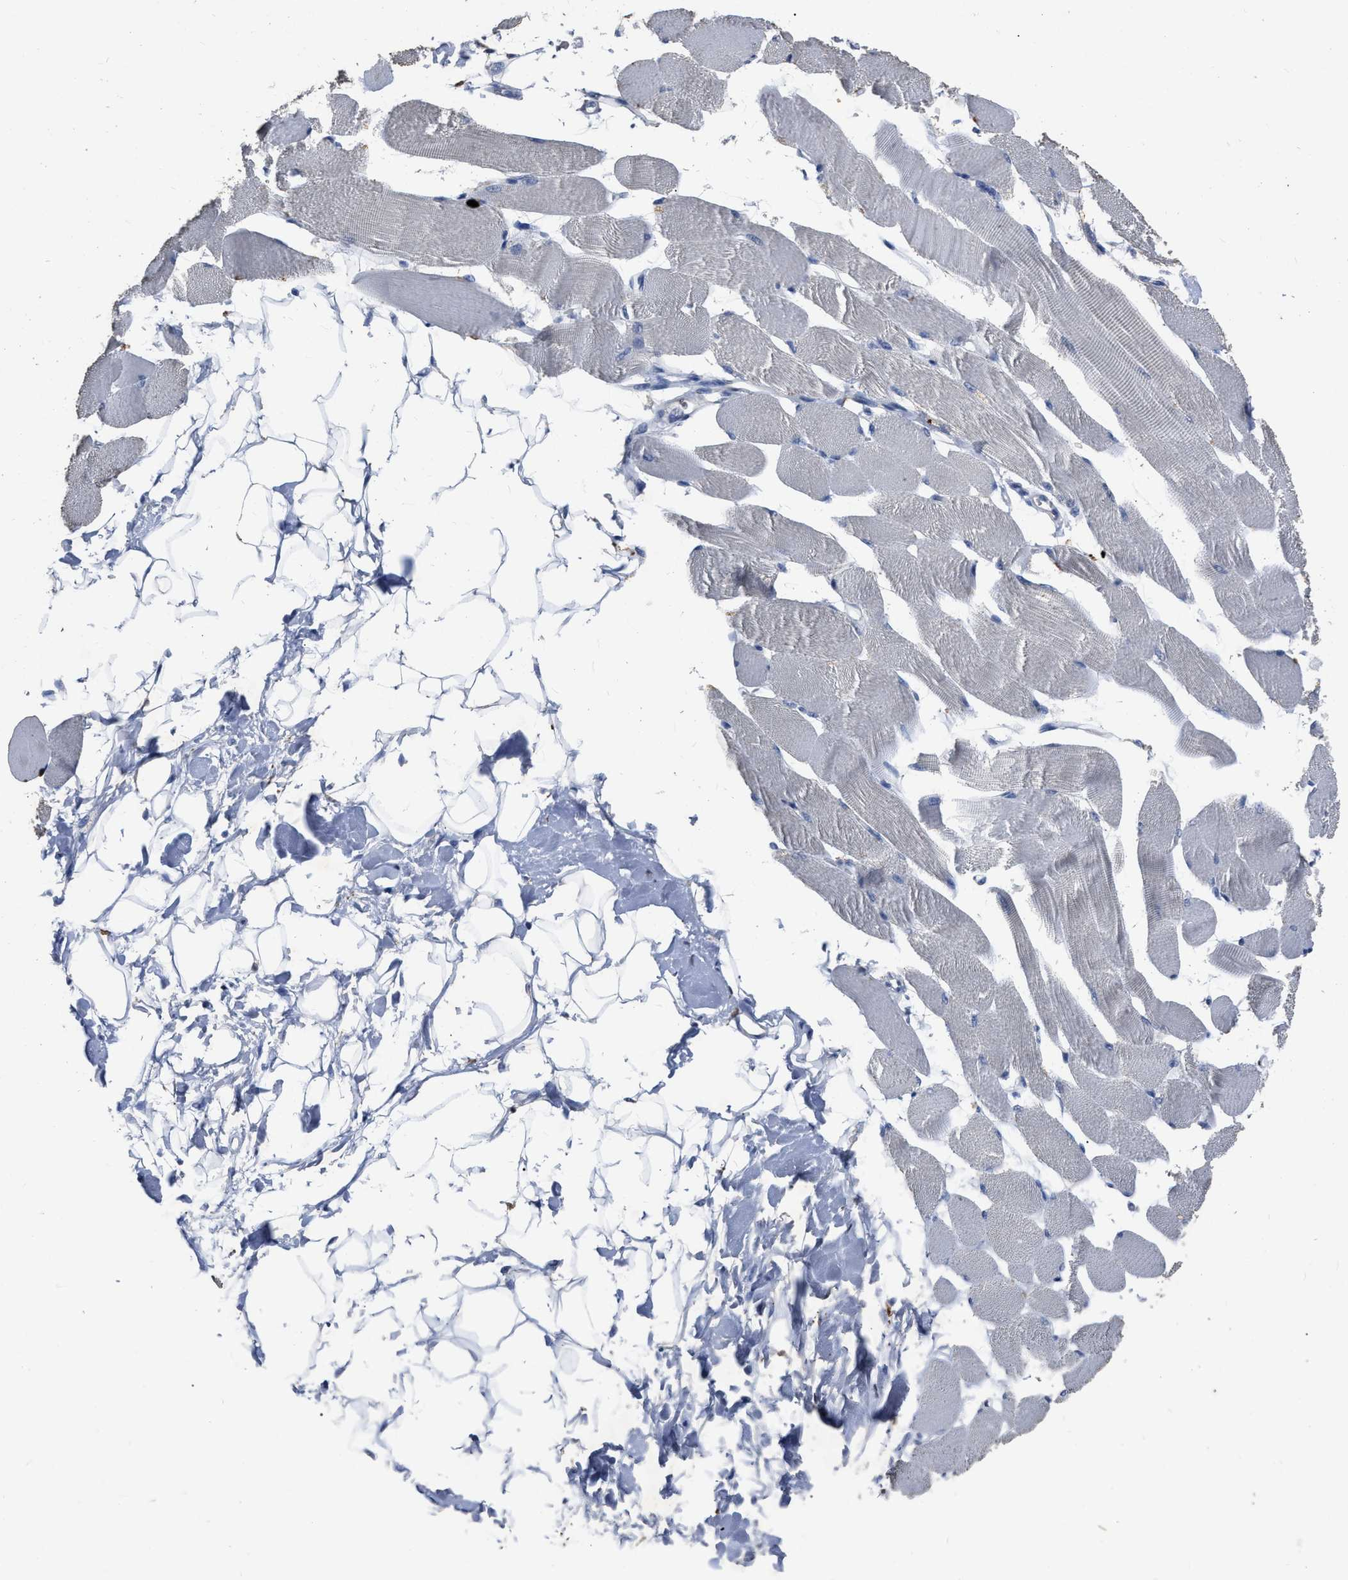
{"staining": {"intensity": "negative", "quantity": "none", "location": "none"}, "tissue": "skeletal muscle", "cell_type": "Myocytes", "image_type": "normal", "snomed": [{"axis": "morphology", "description": "Normal tissue, NOS"}, {"axis": "topography", "description": "Skeletal muscle"}, {"axis": "topography", "description": "Peripheral nerve tissue"}], "caption": "A histopathology image of skeletal muscle stained for a protein shows no brown staining in myocytes. (DAB IHC with hematoxylin counter stain).", "gene": "HABP2", "patient": {"sex": "female", "age": 84}}